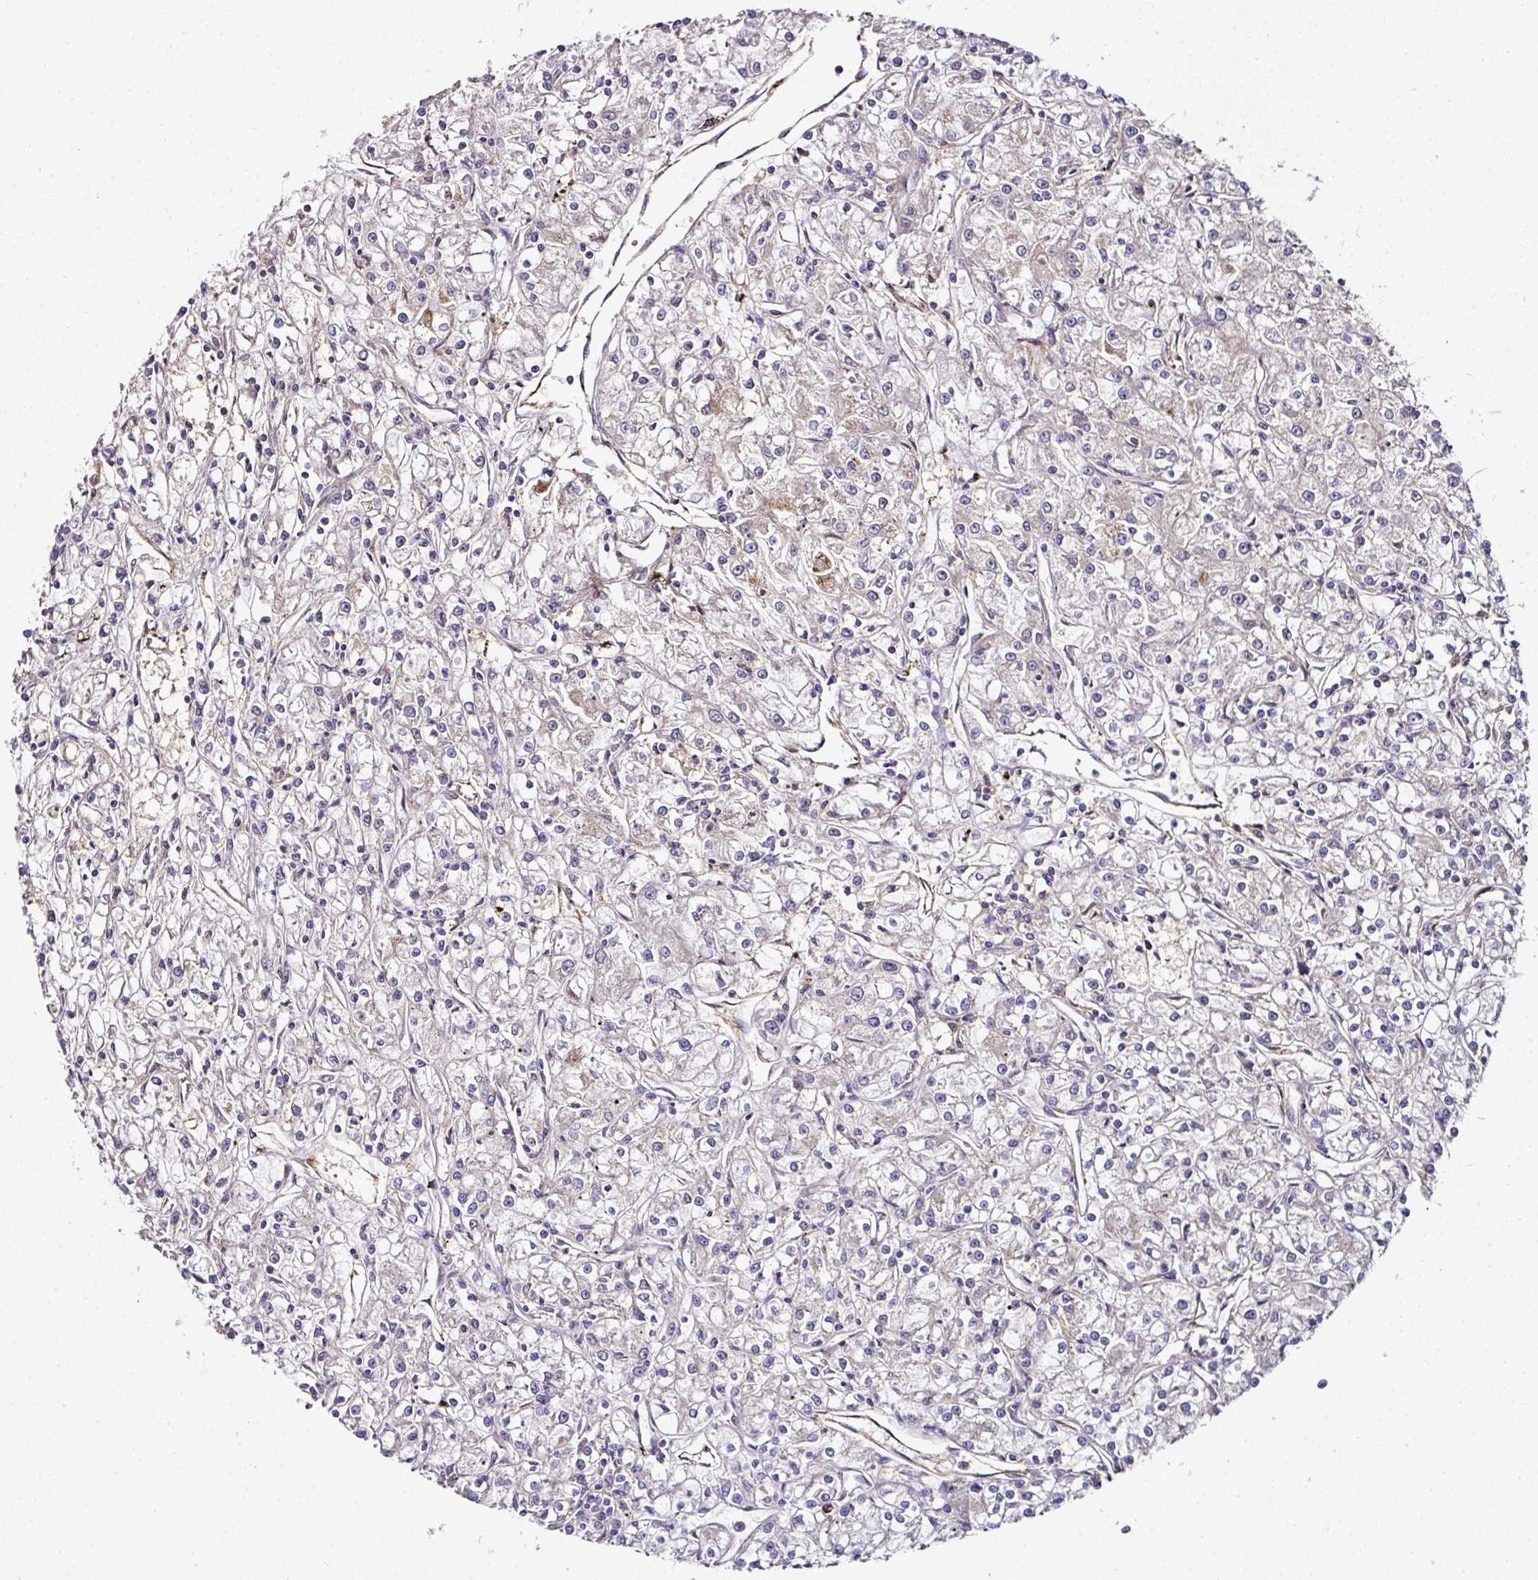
{"staining": {"intensity": "negative", "quantity": "none", "location": "none"}, "tissue": "renal cancer", "cell_type": "Tumor cells", "image_type": "cancer", "snomed": [{"axis": "morphology", "description": "Adenocarcinoma, NOS"}, {"axis": "topography", "description": "Kidney"}], "caption": "Micrograph shows no protein positivity in tumor cells of renal cancer tissue. (DAB immunohistochemistry (IHC) visualized using brightfield microscopy, high magnification).", "gene": "CTDSP2", "patient": {"sex": "female", "age": 59}}